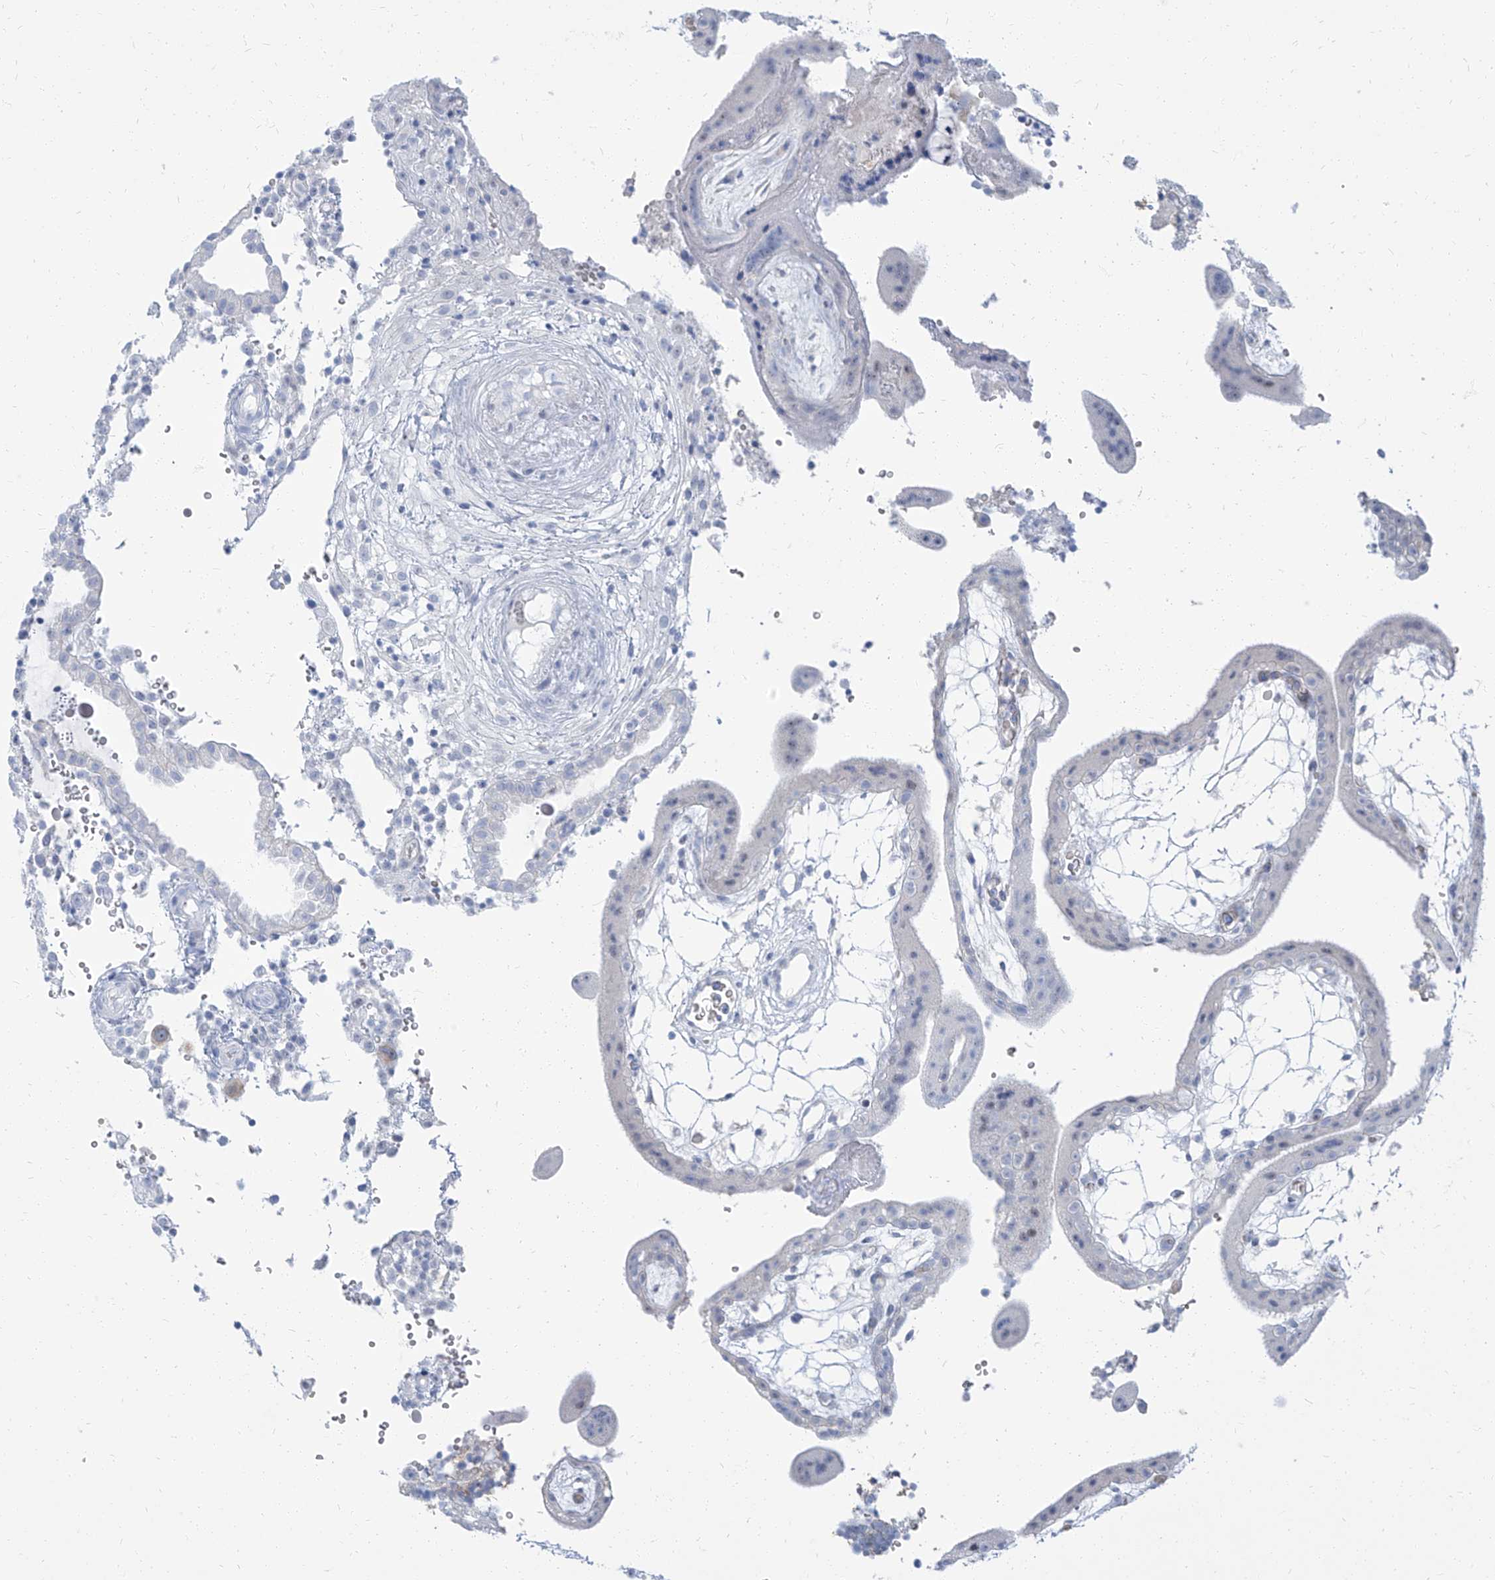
{"staining": {"intensity": "negative", "quantity": "none", "location": "none"}, "tissue": "placenta", "cell_type": "Trophoblastic cells", "image_type": "normal", "snomed": [{"axis": "morphology", "description": "Normal tissue, NOS"}, {"axis": "topography", "description": "Placenta"}], "caption": "The micrograph exhibits no staining of trophoblastic cells in benign placenta. The staining is performed using DAB (3,3'-diaminobenzidine) brown chromogen with nuclei counter-stained in using hematoxylin.", "gene": "TXLNB", "patient": {"sex": "female", "age": 18}}